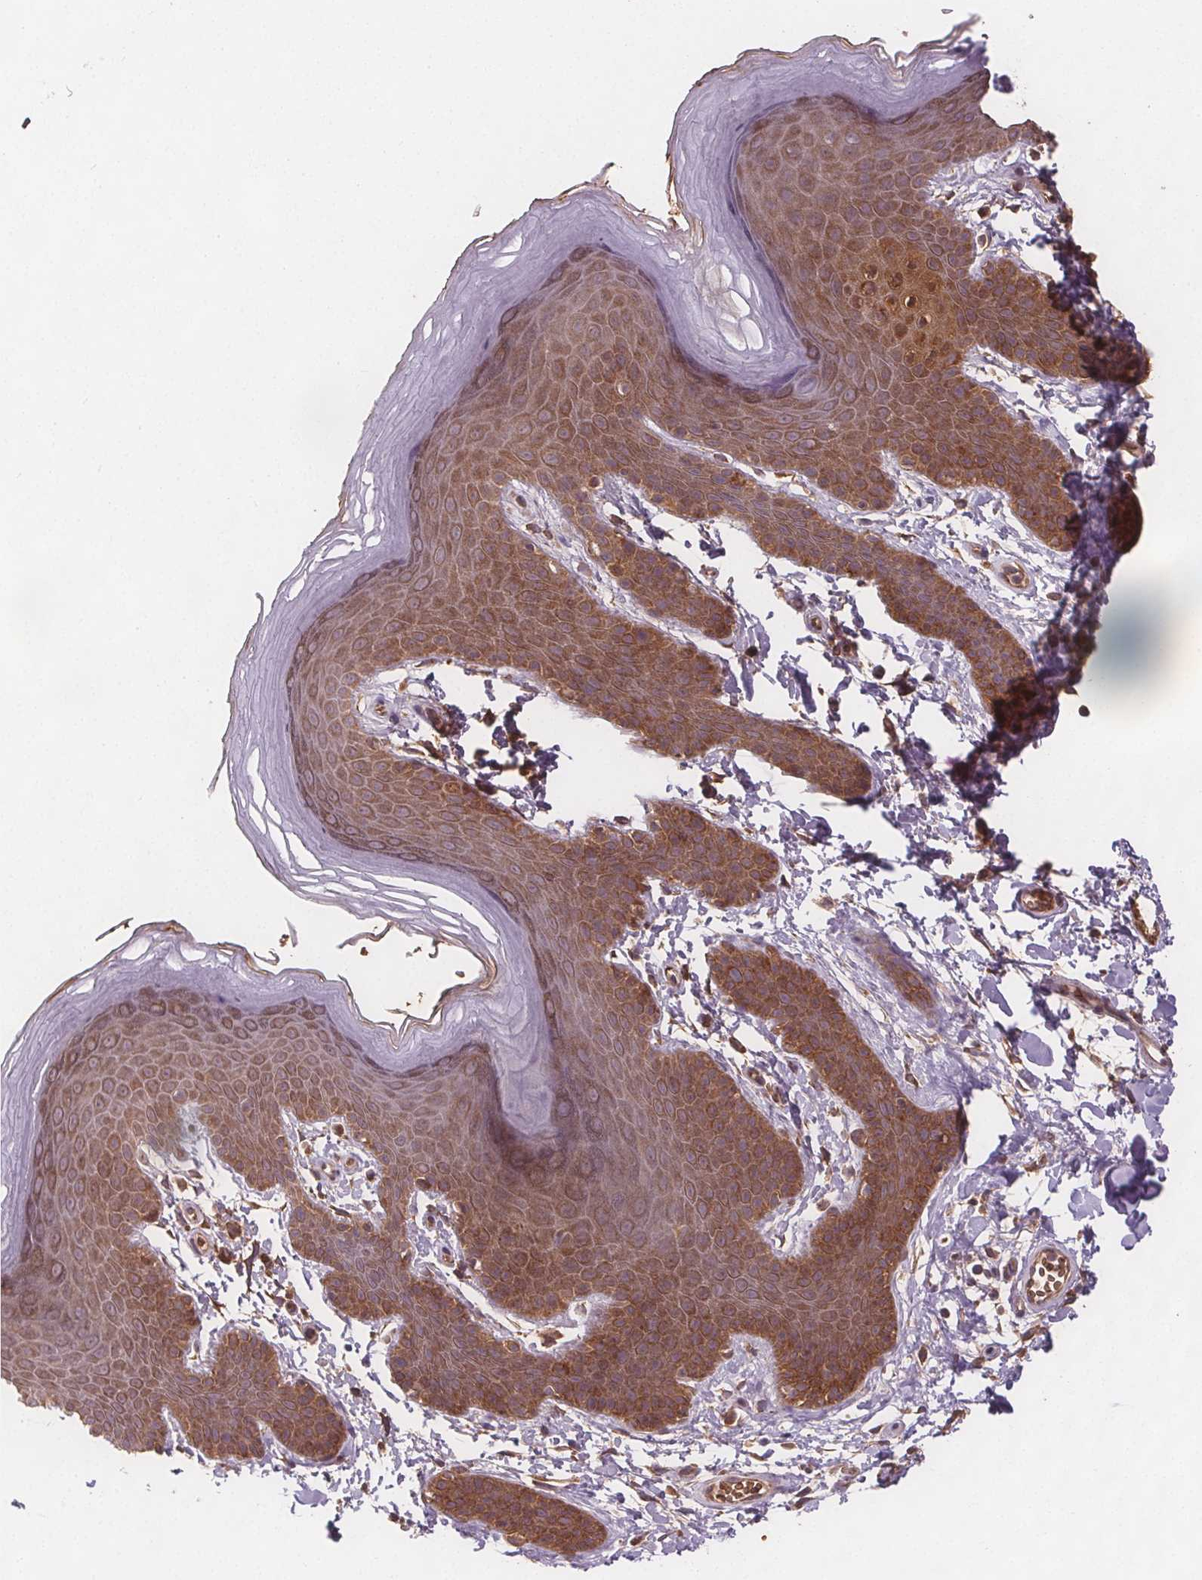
{"staining": {"intensity": "moderate", "quantity": ">75%", "location": "cytoplasmic/membranous"}, "tissue": "skin", "cell_type": "Epidermal cells", "image_type": "normal", "snomed": [{"axis": "morphology", "description": "Normal tissue, NOS"}, {"axis": "topography", "description": "Anal"}], "caption": "Skin stained for a protein shows moderate cytoplasmic/membranous positivity in epidermal cells. The staining is performed using DAB brown chromogen to label protein expression. The nuclei are counter-stained blue using hematoxylin.", "gene": "EIF3D", "patient": {"sex": "male", "age": 53}}